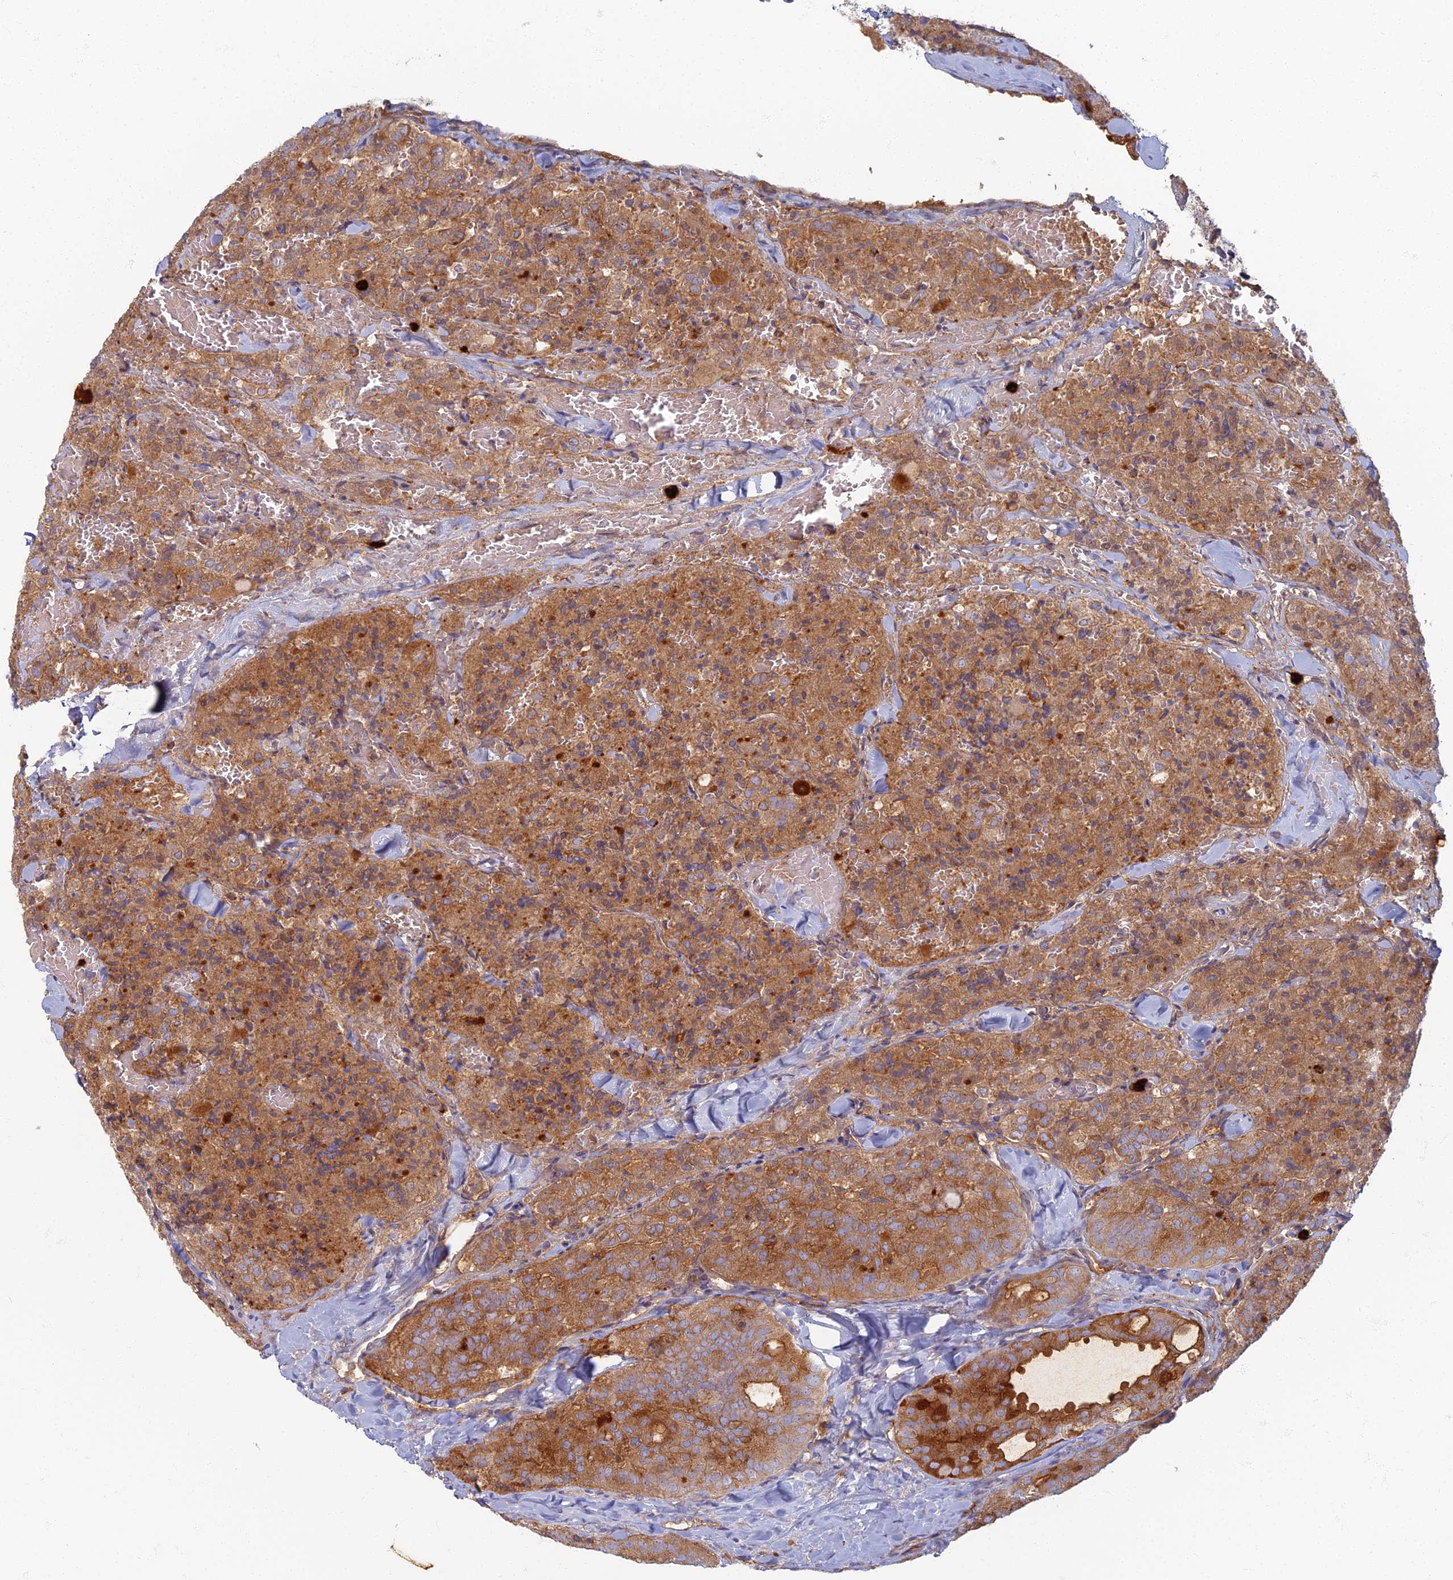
{"staining": {"intensity": "strong", "quantity": ">75%", "location": "cytoplasmic/membranous"}, "tissue": "thyroid cancer", "cell_type": "Tumor cells", "image_type": "cancer", "snomed": [{"axis": "morphology", "description": "Follicular adenoma carcinoma, NOS"}, {"axis": "topography", "description": "Thyroid gland"}], "caption": "A brown stain highlights strong cytoplasmic/membranous staining of a protein in human thyroid cancer tumor cells.", "gene": "PROX2", "patient": {"sex": "male", "age": 75}}